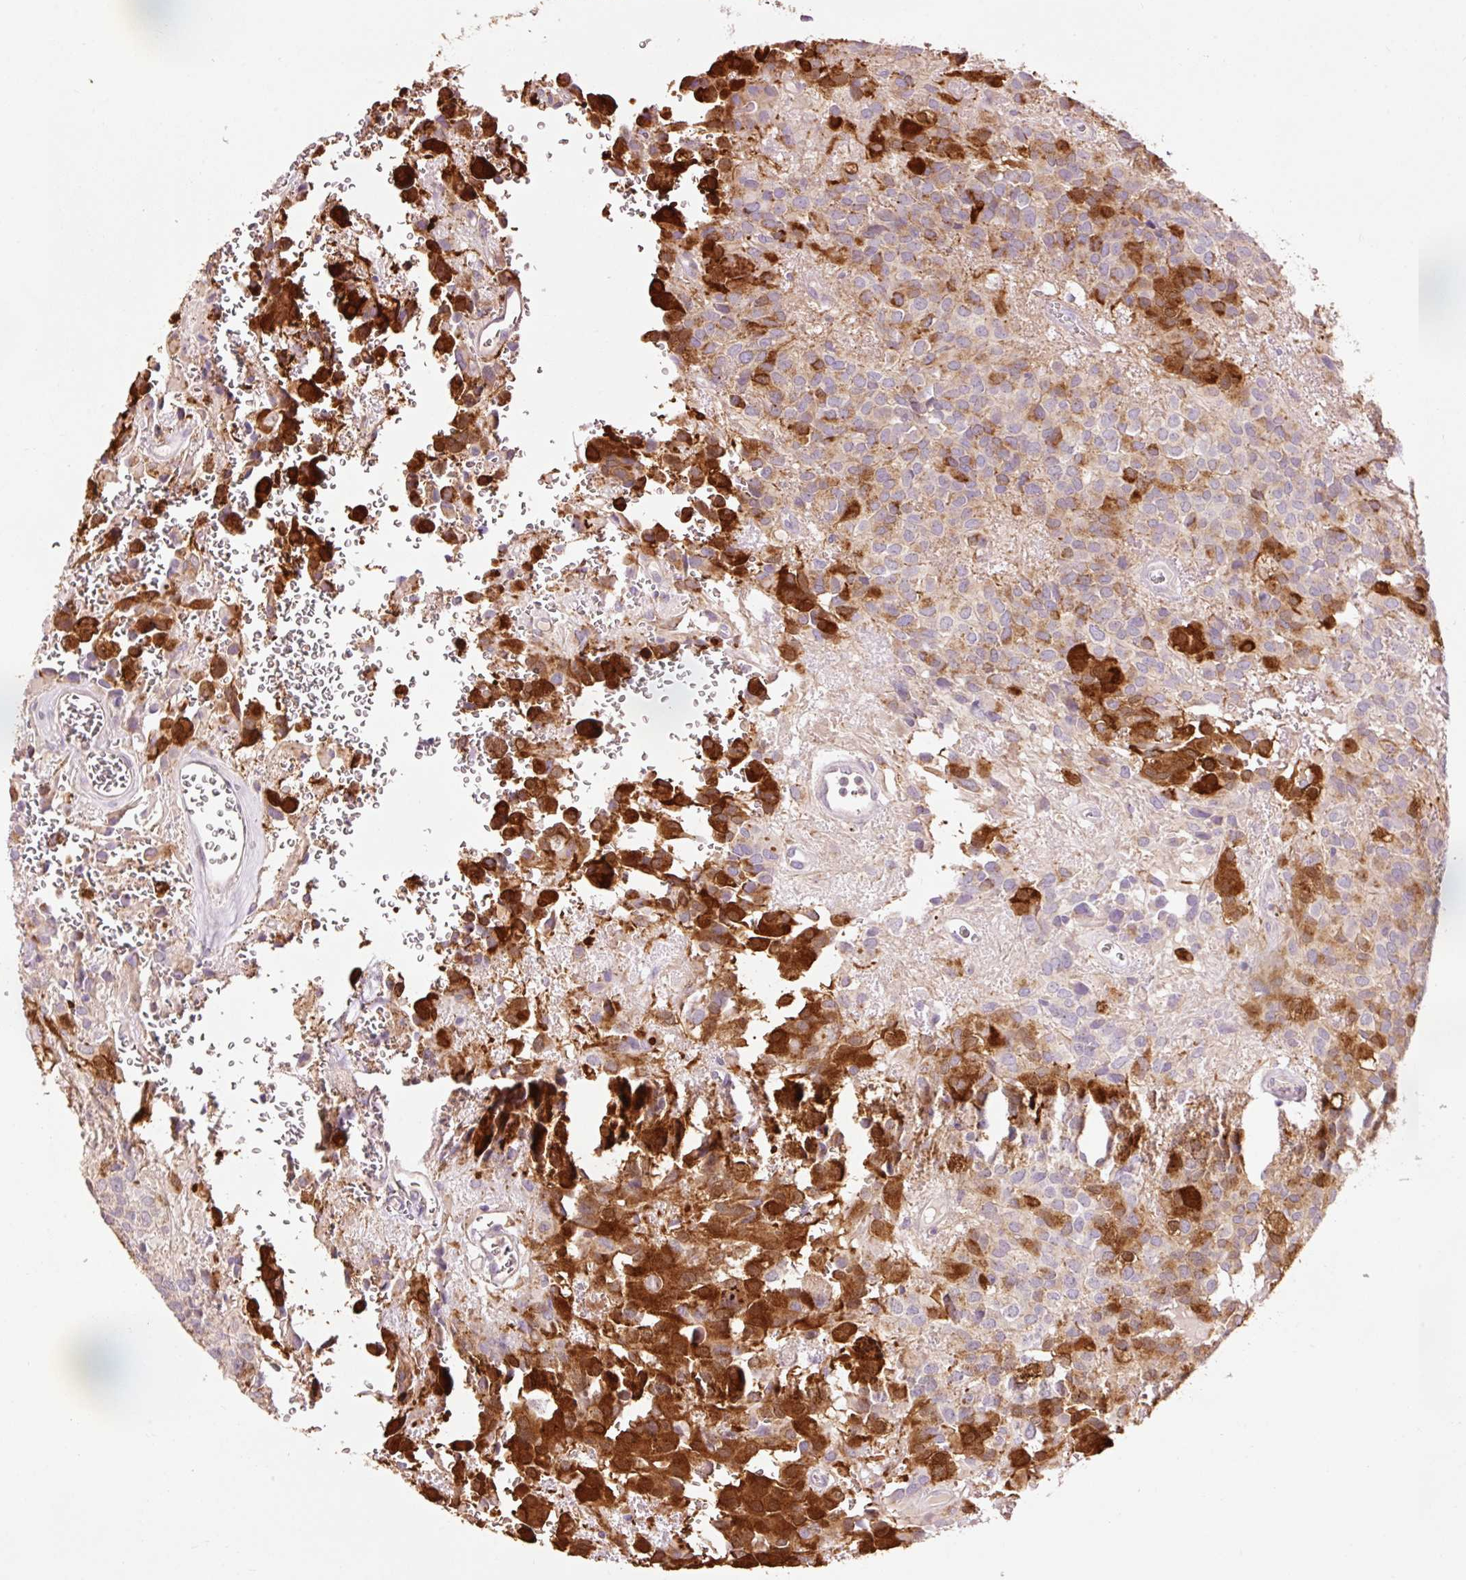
{"staining": {"intensity": "strong", "quantity": "25%-75%", "location": "cytoplasmic/membranous"}, "tissue": "glioma", "cell_type": "Tumor cells", "image_type": "cancer", "snomed": [{"axis": "morphology", "description": "Glioma, malignant, Low grade"}, {"axis": "topography", "description": "Brain"}], "caption": "Glioma stained with a protein marker exhibits strong staining in tumor cells.", "gene": "PRDX5", "patient": {"sex": "male", "age": 56}}